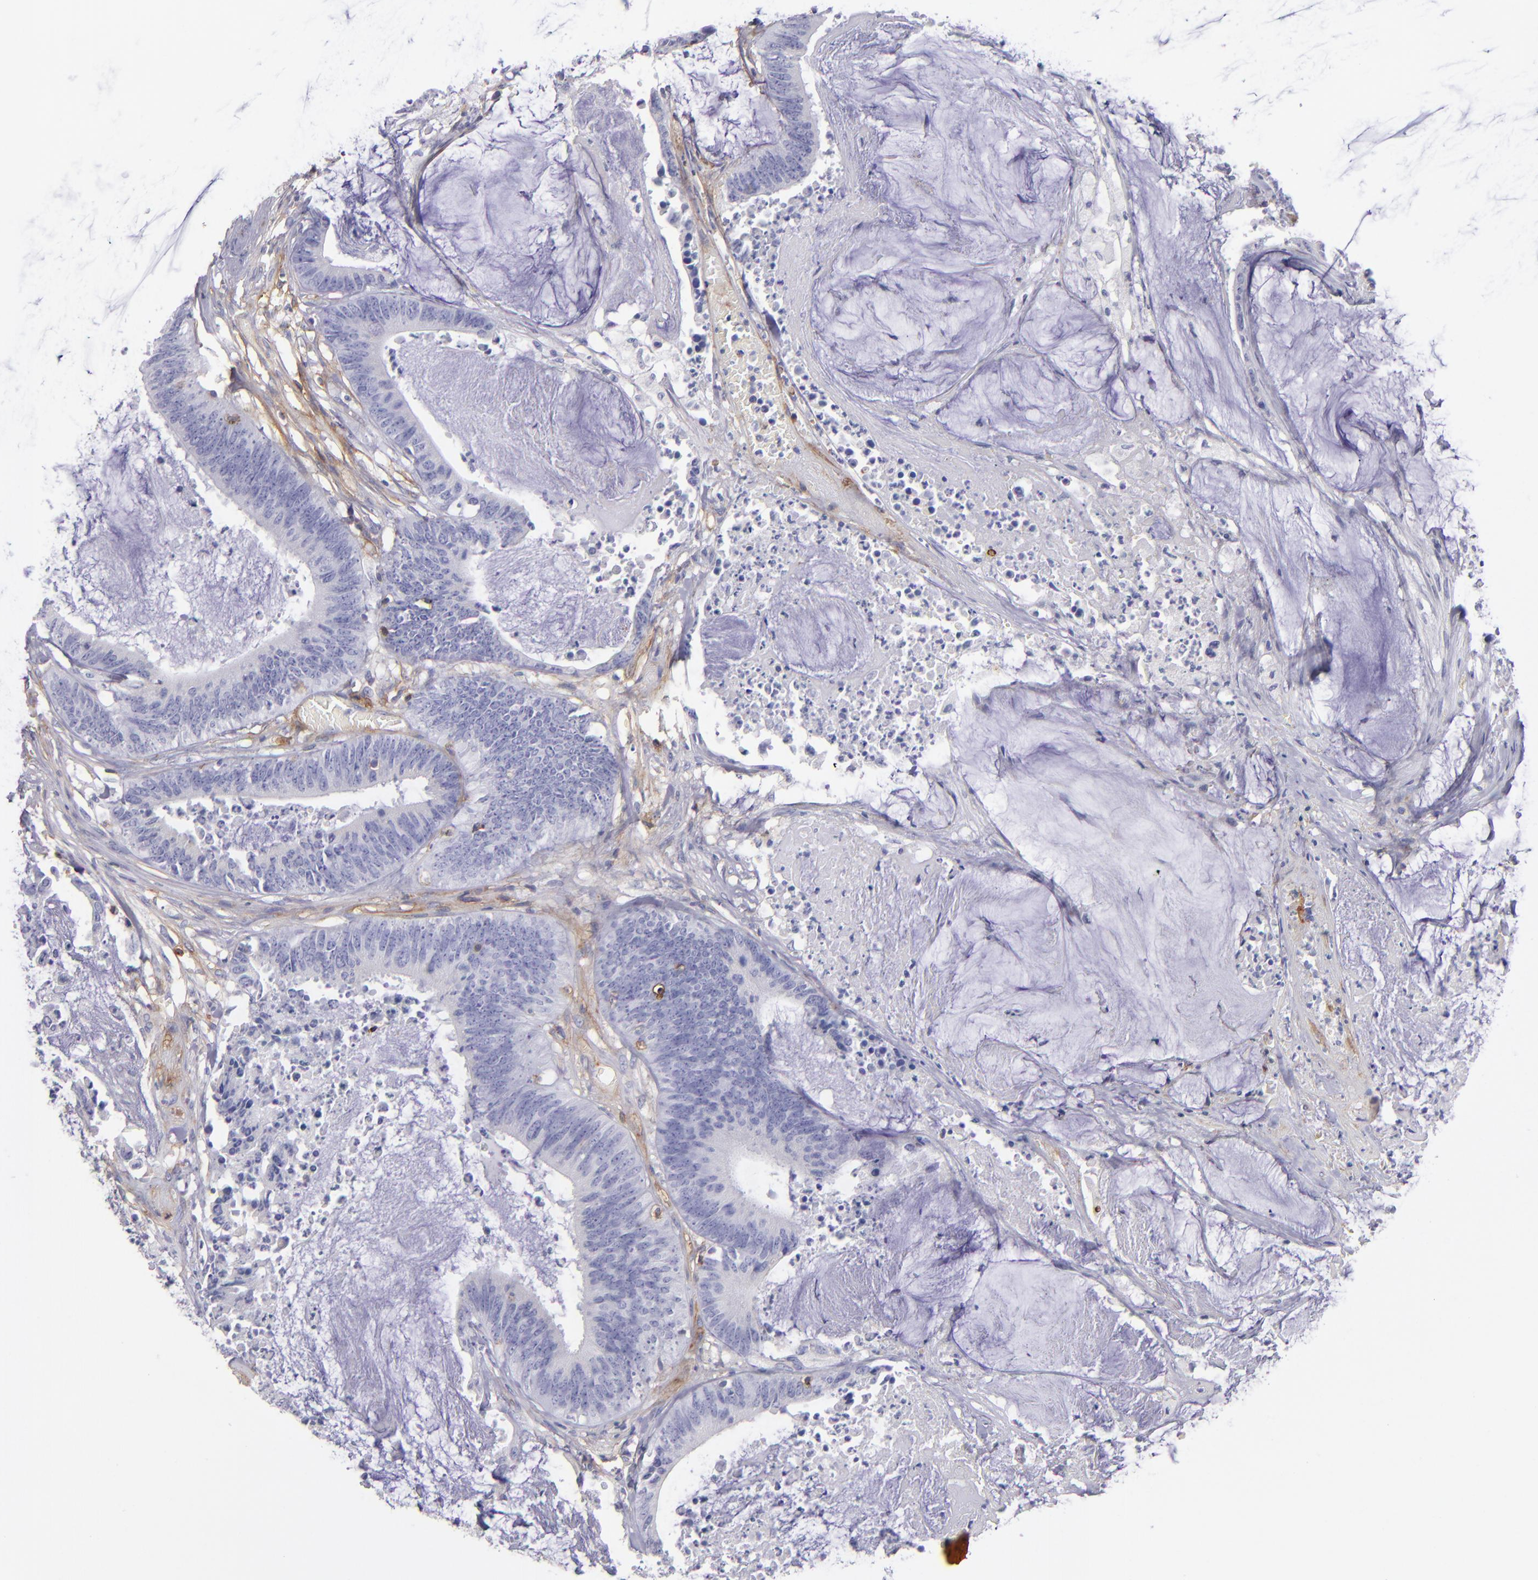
{"staining": {"intensity": "negative", "quantity": "none", "location": "none"}, "tissue": "colorectal cancer", "cell_type": "Tumor cells", "image_type": "cancer", "snomed": [{"axis": "morphology", "description": "Adenocarcinoma, NOS"}, {"axis": "topography", "description": "Rectum"}], "caption": "An image of human adenocarcinoma (colorectal) is negative for staining in tumor cells.", "gene": "ENTPD1", "patient": {"sex": "female", "age": 66}}